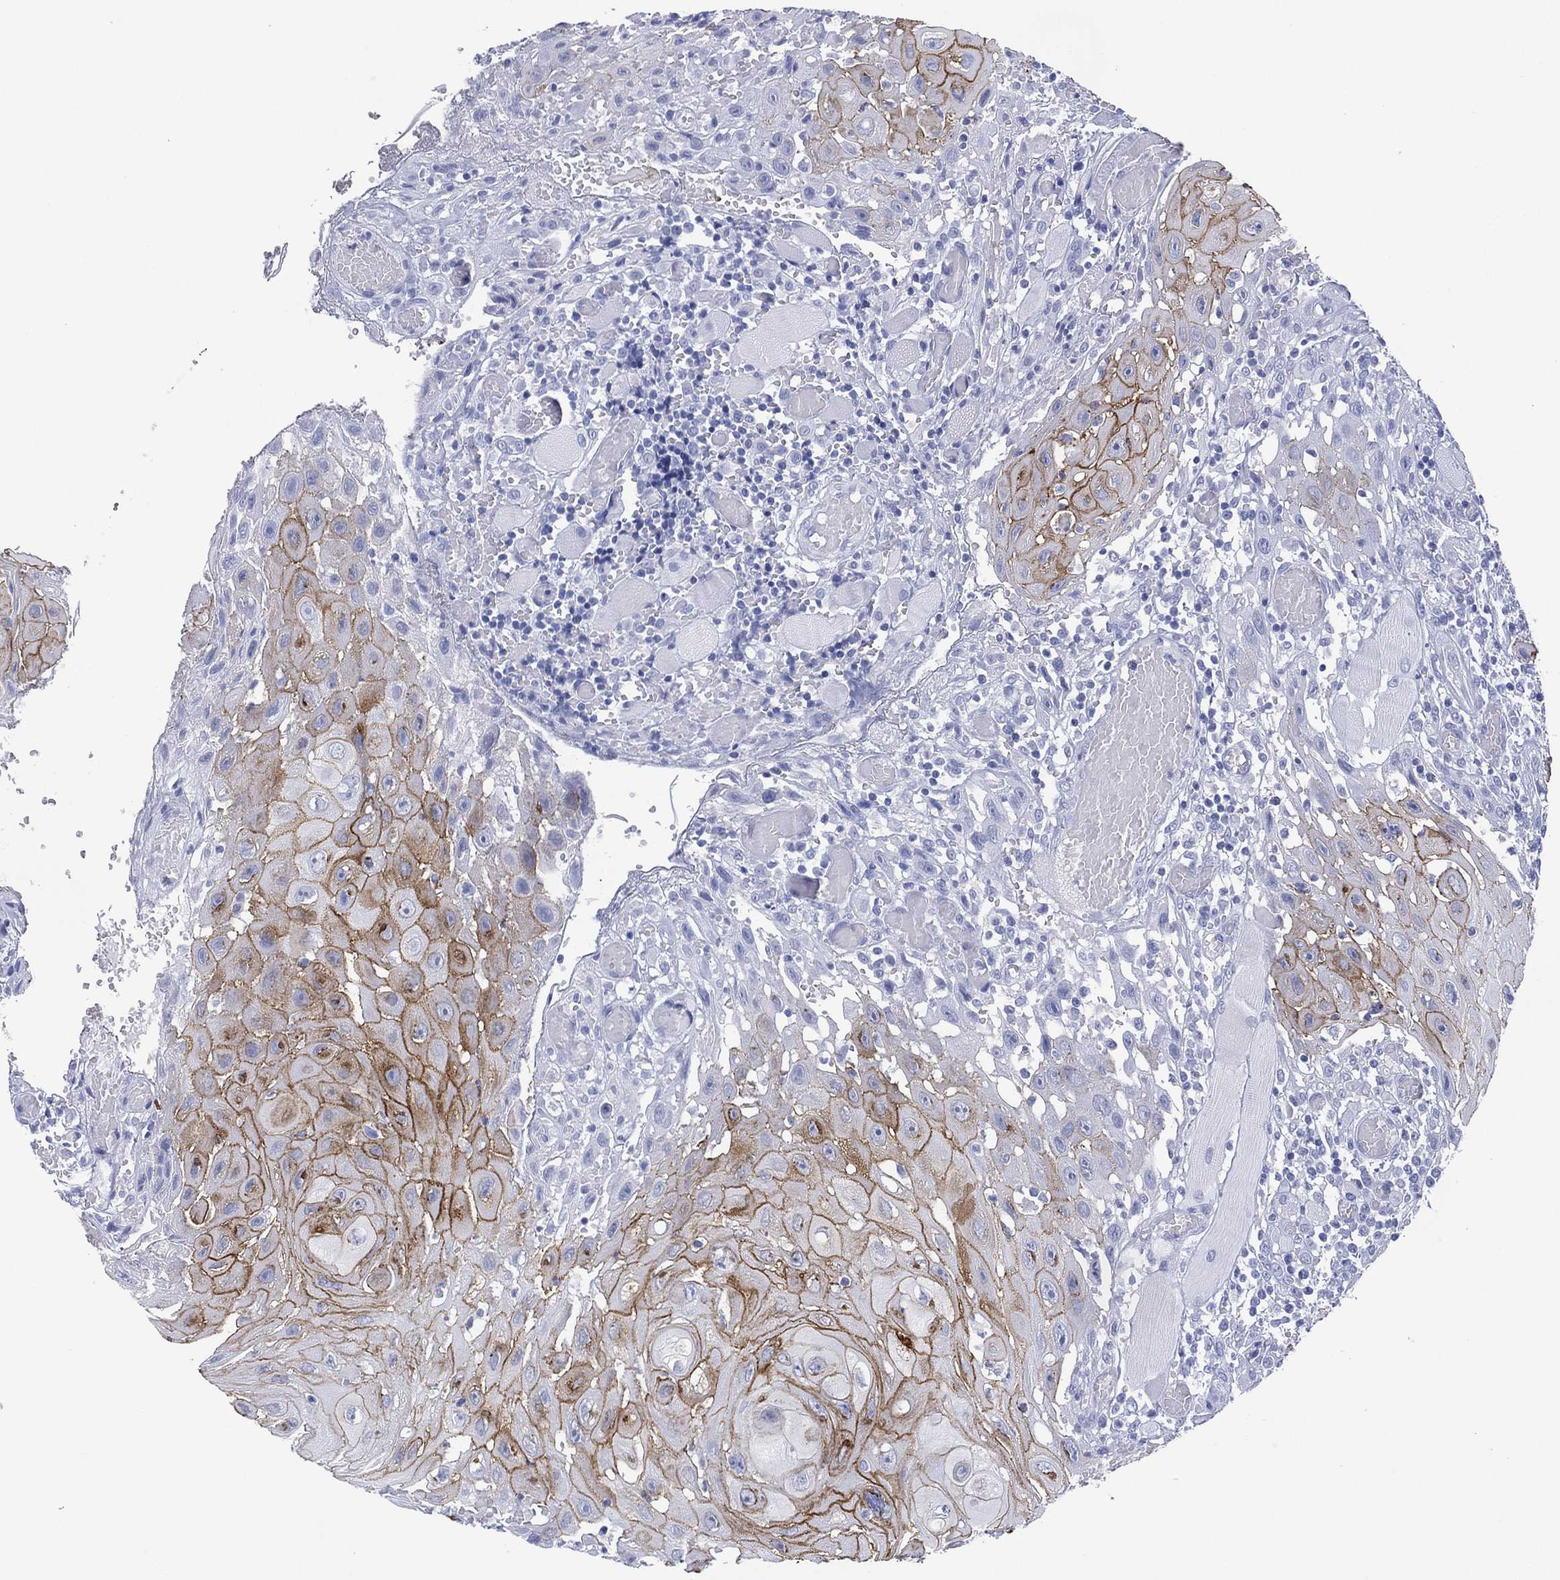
{"staining": {"intensity": "strong", "quantity": "25%-75%", "location": "cytoplasmic/membranous"}, "tissue": "head and neck cancer", "cell_type": "Tumor cells", "image_type": "cancer", "snomed": [{"axis": "morphology", "description": "Normal tissue, NOS"}, {"axis": "morphology", "description": "Squamous cell carcinoma, NOS"}, {"axis": "topography", "description": "Oral tissue"}, {"axis": "topography", "description": "Head-Neck"}], "caption": "The micrograph shows immunohistochemical staining of head and neck cancer. There is strong cytoplasmic/membranous expression is seen in about 25%-75% of tumor cells.", "gene": "DSG1", "patient": {"sex": "male", "age": 71}}